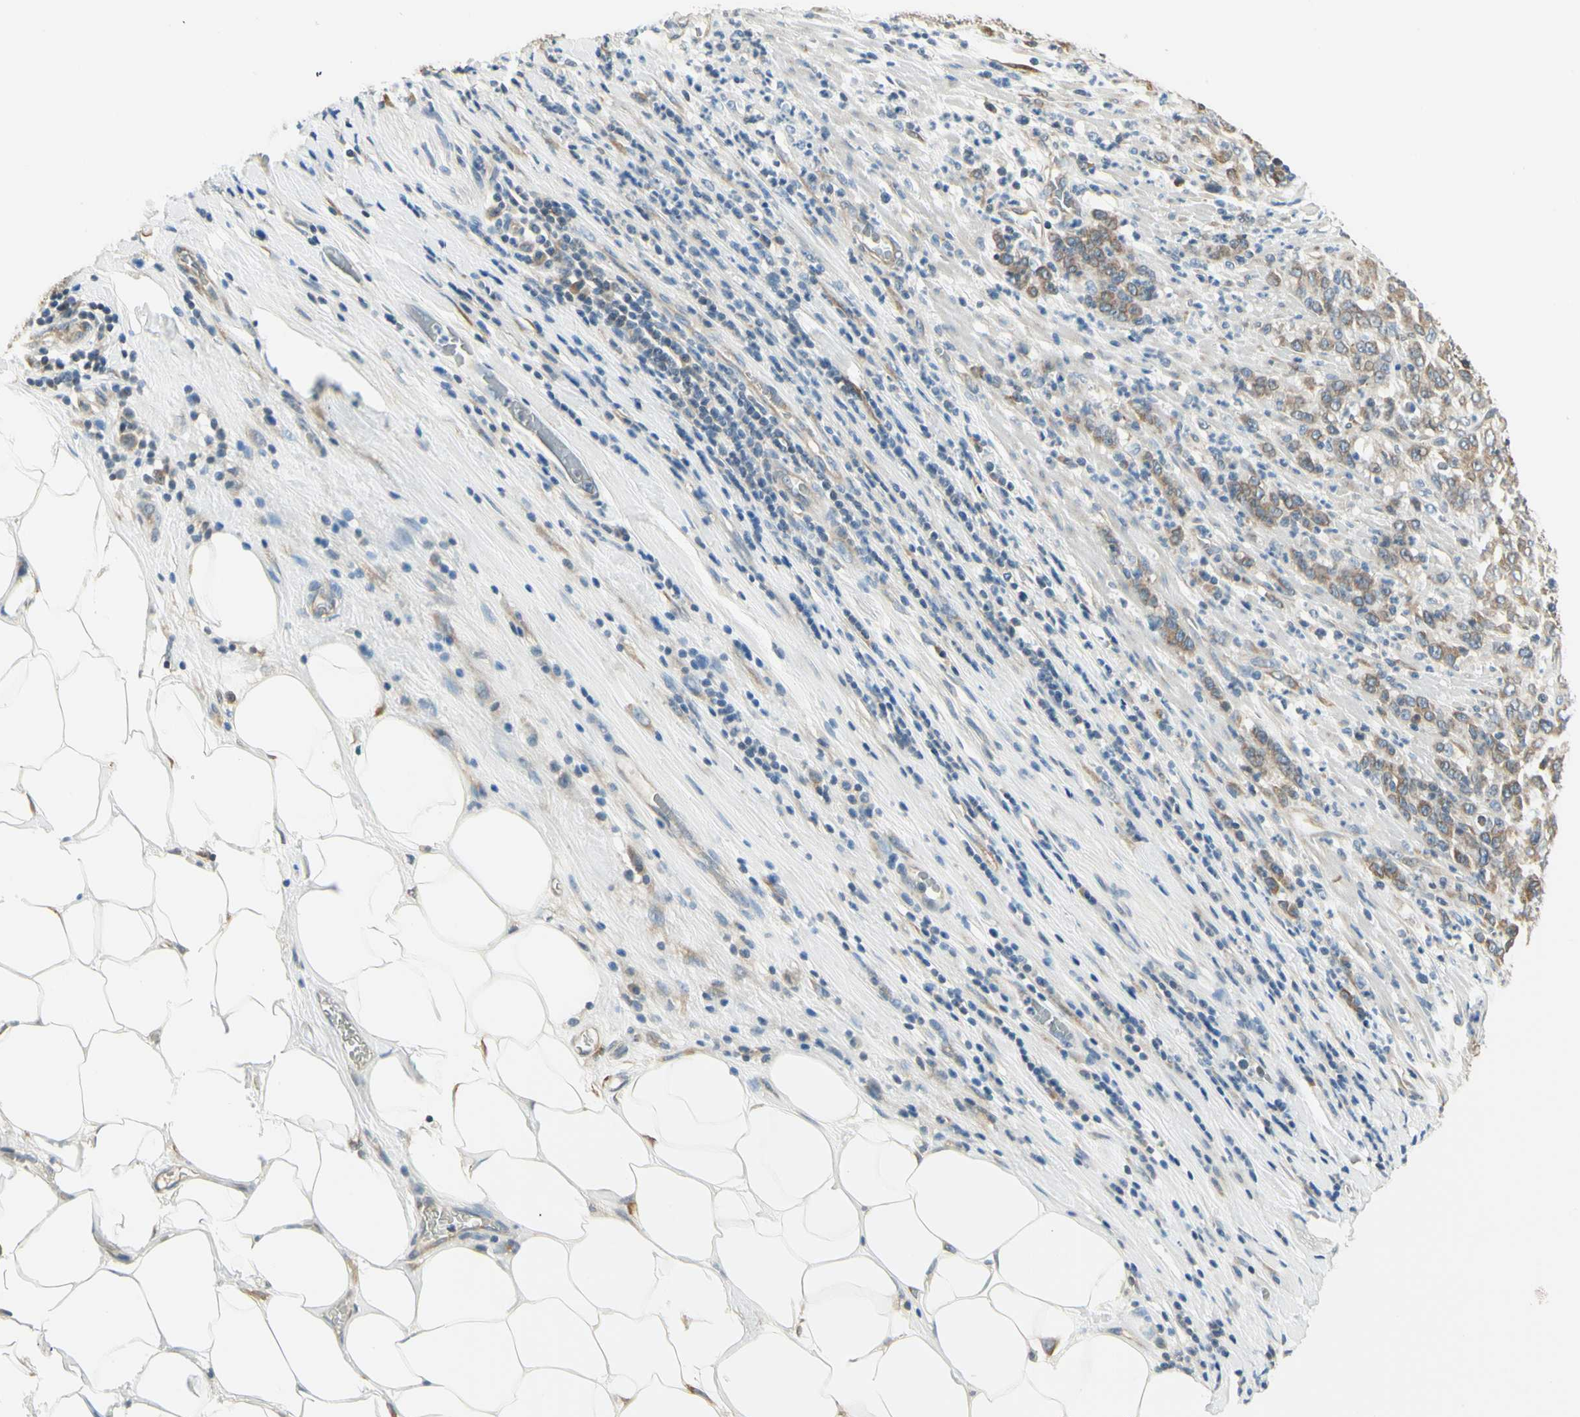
{"staining": {"intensity": "weak", "quantity": "25%-75%", "location": "cytoplasmic/membranous"}, "tissue": "stomach cancer", "cell_type": "Tumor cells", "image_type": "cancer", "snomed": [{"axis": "morphology", "description": "Adenocarcinoma, NOS"}, {"axis": "topography", "description": "Stomach, lower"}], "caption": "Stomach cancer (adenocarcinoma) stained for a protein (brown) reveals weak cytoplasmic/membranous positive expression in approximately 25%-75% of tumor cells.", "gene": "IGDCC4", "patient": {"sex": "female", "age": 71}}